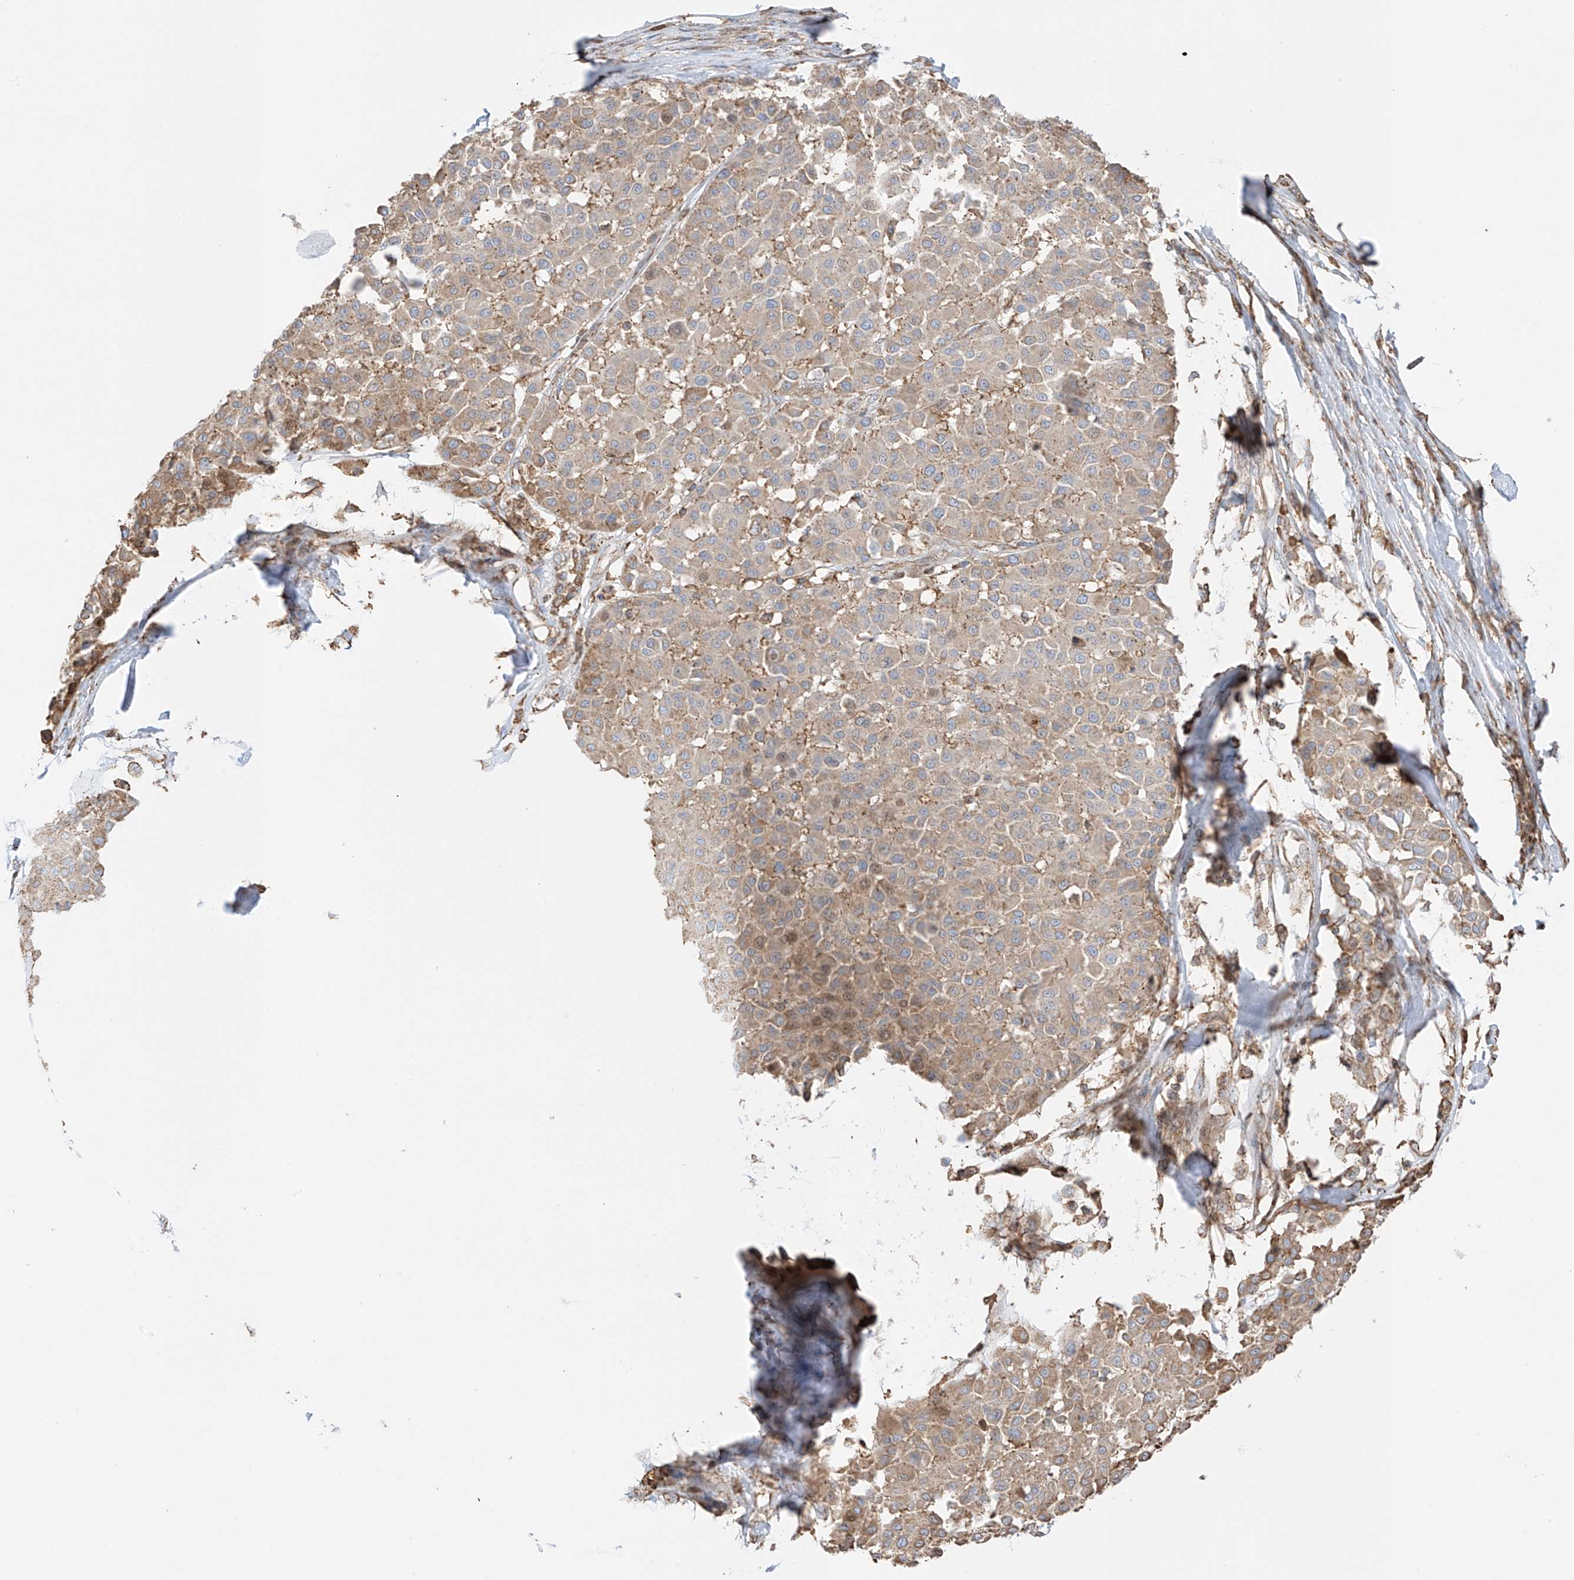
{"staining": {"intensity": "moderate", "quantity": ">75%", "location": "cytoplasmic/membranous"}, "tissue": "melanoma", "cell_type": "Tumor cells", "image_type": "cancer", "snomed": [{"axis": "morphology", "description": "Malignant melanoma, Metastatic site"}, {"axis": "topography", "description": "Soft tissue"}], "caption": "Melanoma tissue demonstrates moderate cytoplasmic/membranous expression in approximately >75% of tumor cells, visualized by immunohistochemistry.", "gene": "XKR3", "patient": {"sex": "male", "age": 41}}